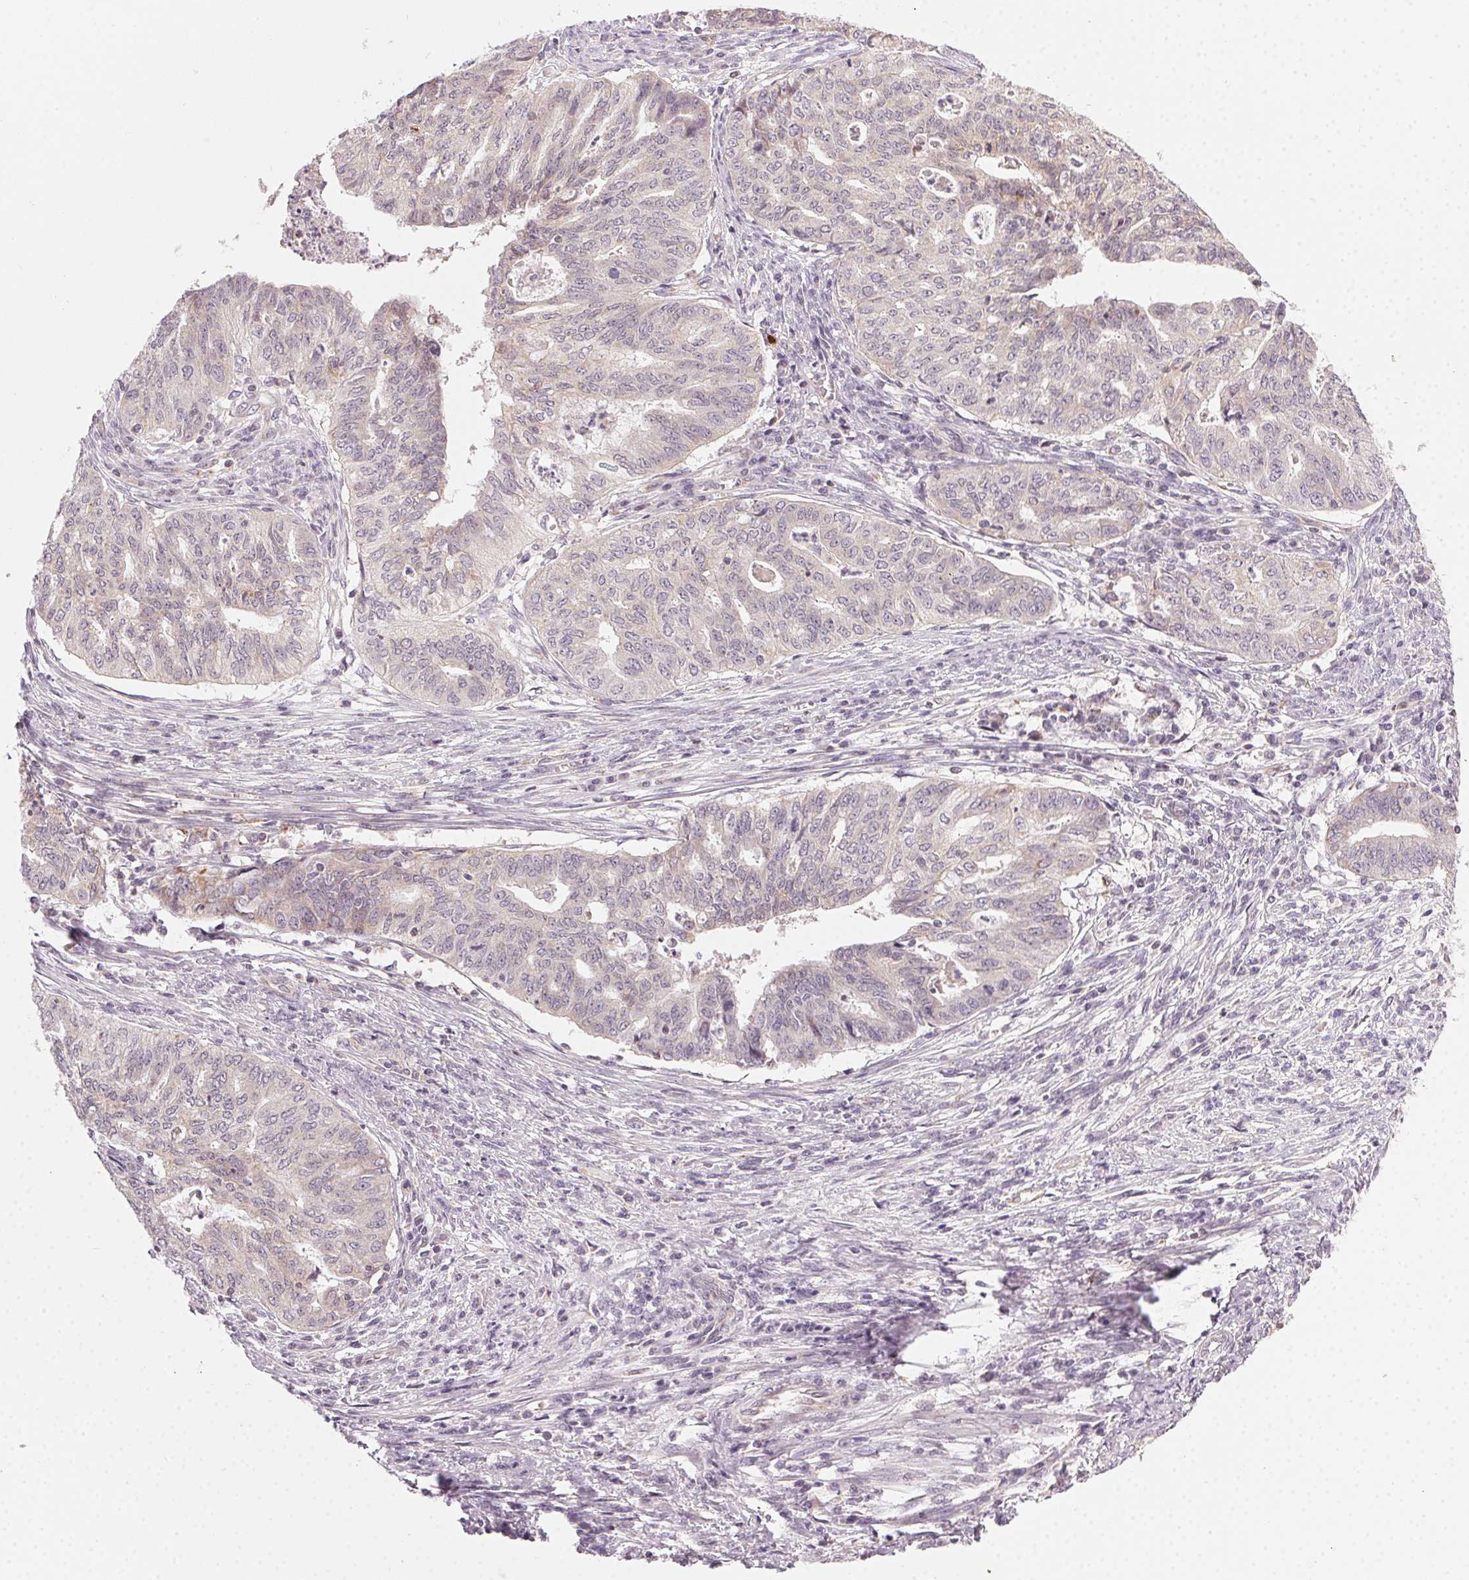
{"staining": {"intensity": "negative", "quantity": "none", "location": "none"}, "tissue": "endometrial cancer", "cell_type": "Tumor cells", "image_type": "cancer", "snomed": [{"axis": "morphology", "description": "Adenocarcinoma, NOS"}, {"axis": "topography", "description": "Endometrium"}], "caption": "This is a micrograph of immunohistochemistry (IHC) staining of endometrial cancer, which shows no staining in tumor cells. Nuclei are stained in blue.", "gene": "NCOA4", "patient": {"sex": "female", "age": 79}}